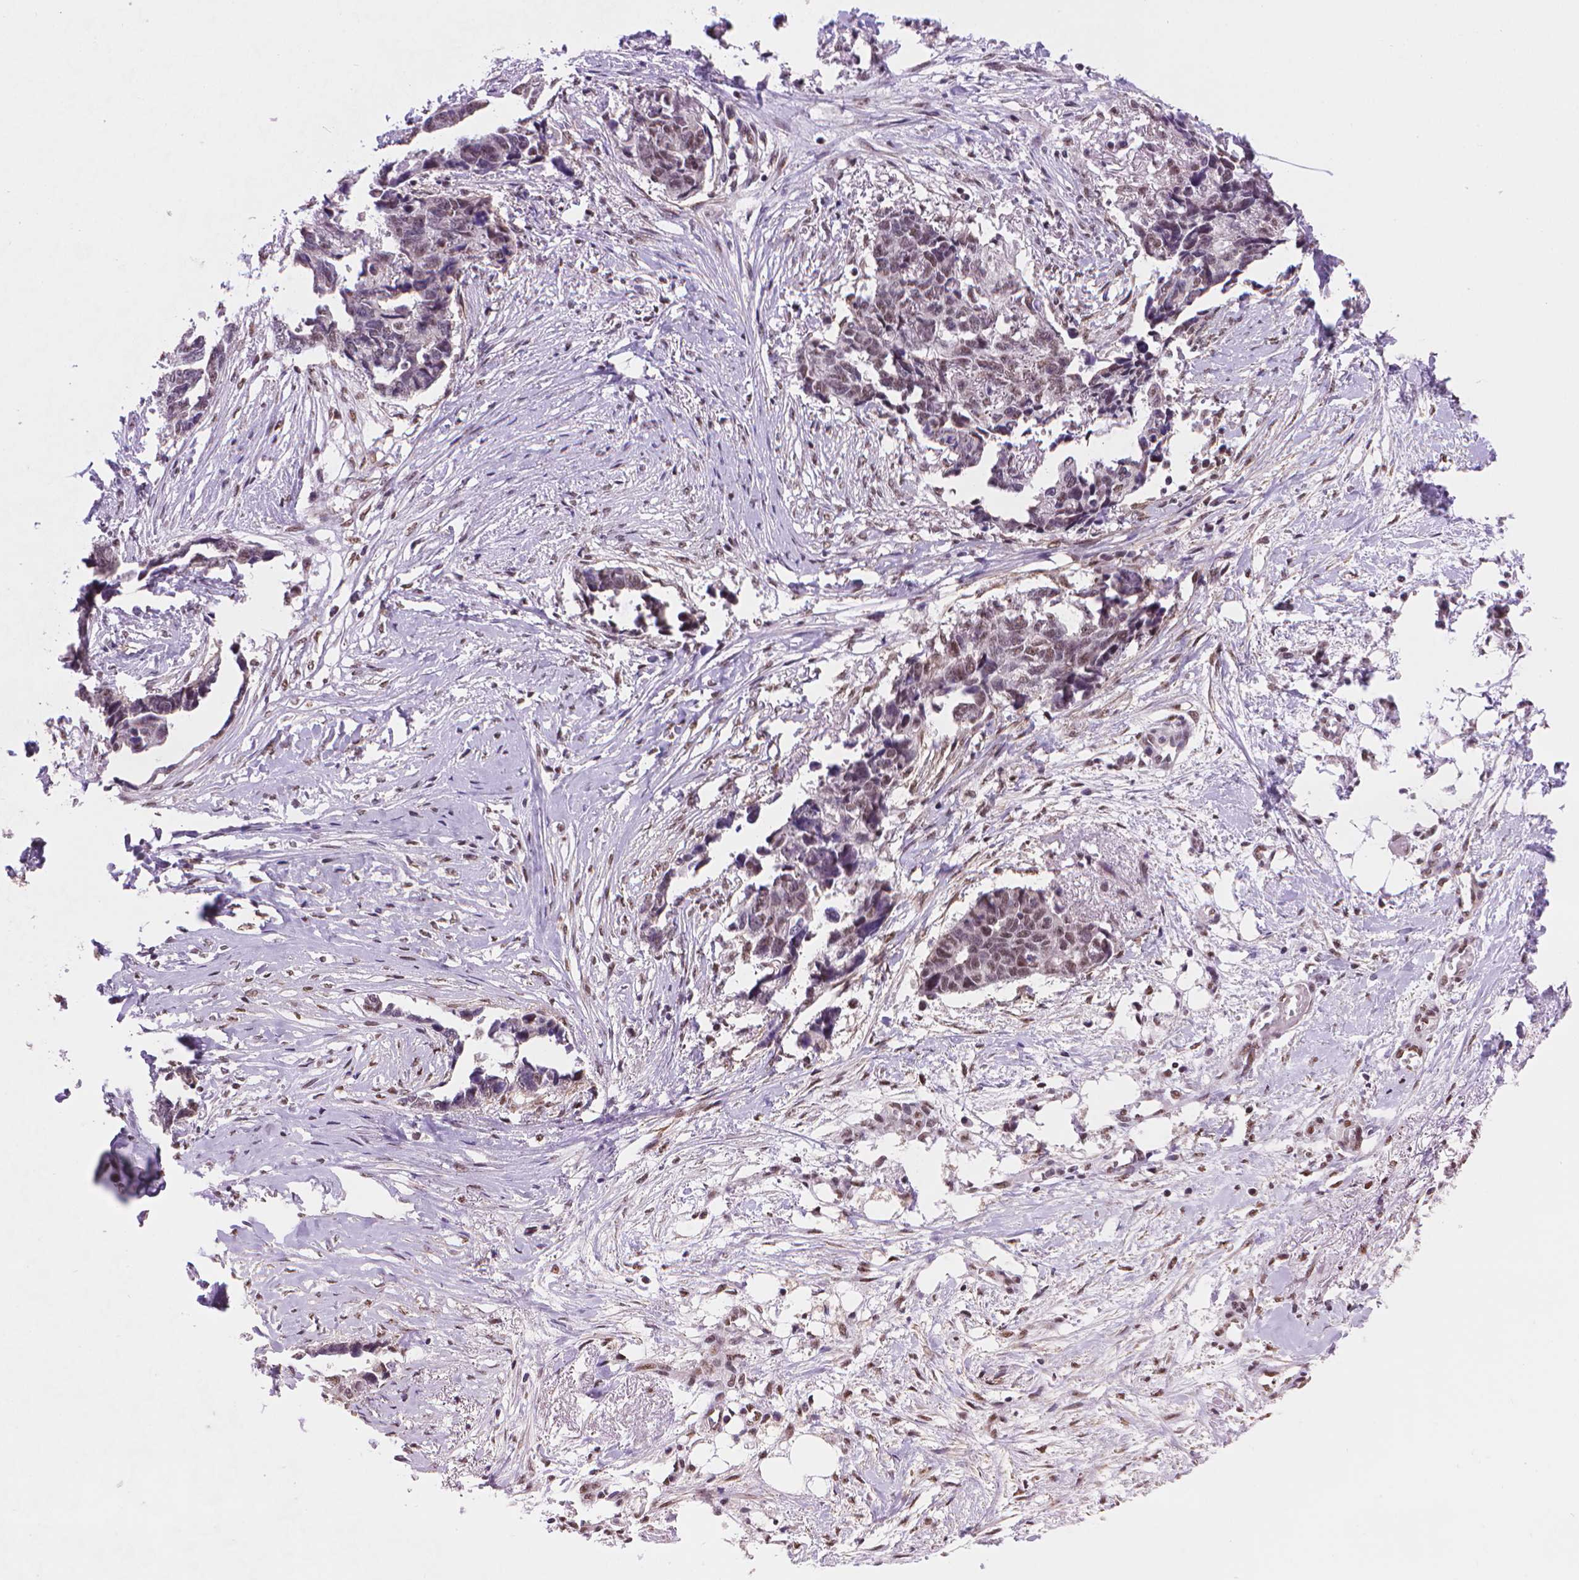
{"staining": {"intensity": "weak", "quantity": "25%-75%", "location": "nuclear"}, "tissue": "ovarian cancer", "cell_type": "Tumor cells", "image_type": "cancer", "snomed": [{"axis": "morphology", "description": "Cystadenocarcinoma, serous, NOS"}, {"axis": "topography", "description": "Ovary"}], "caption": "This is a photomicrograph of immunohistochemistry (IHC) staining of ovarian cancer, which shows weak staining in the nuclear of tumor cells.", "gene": "UBN1", "patient": {"sex": "female", "age": 69}}